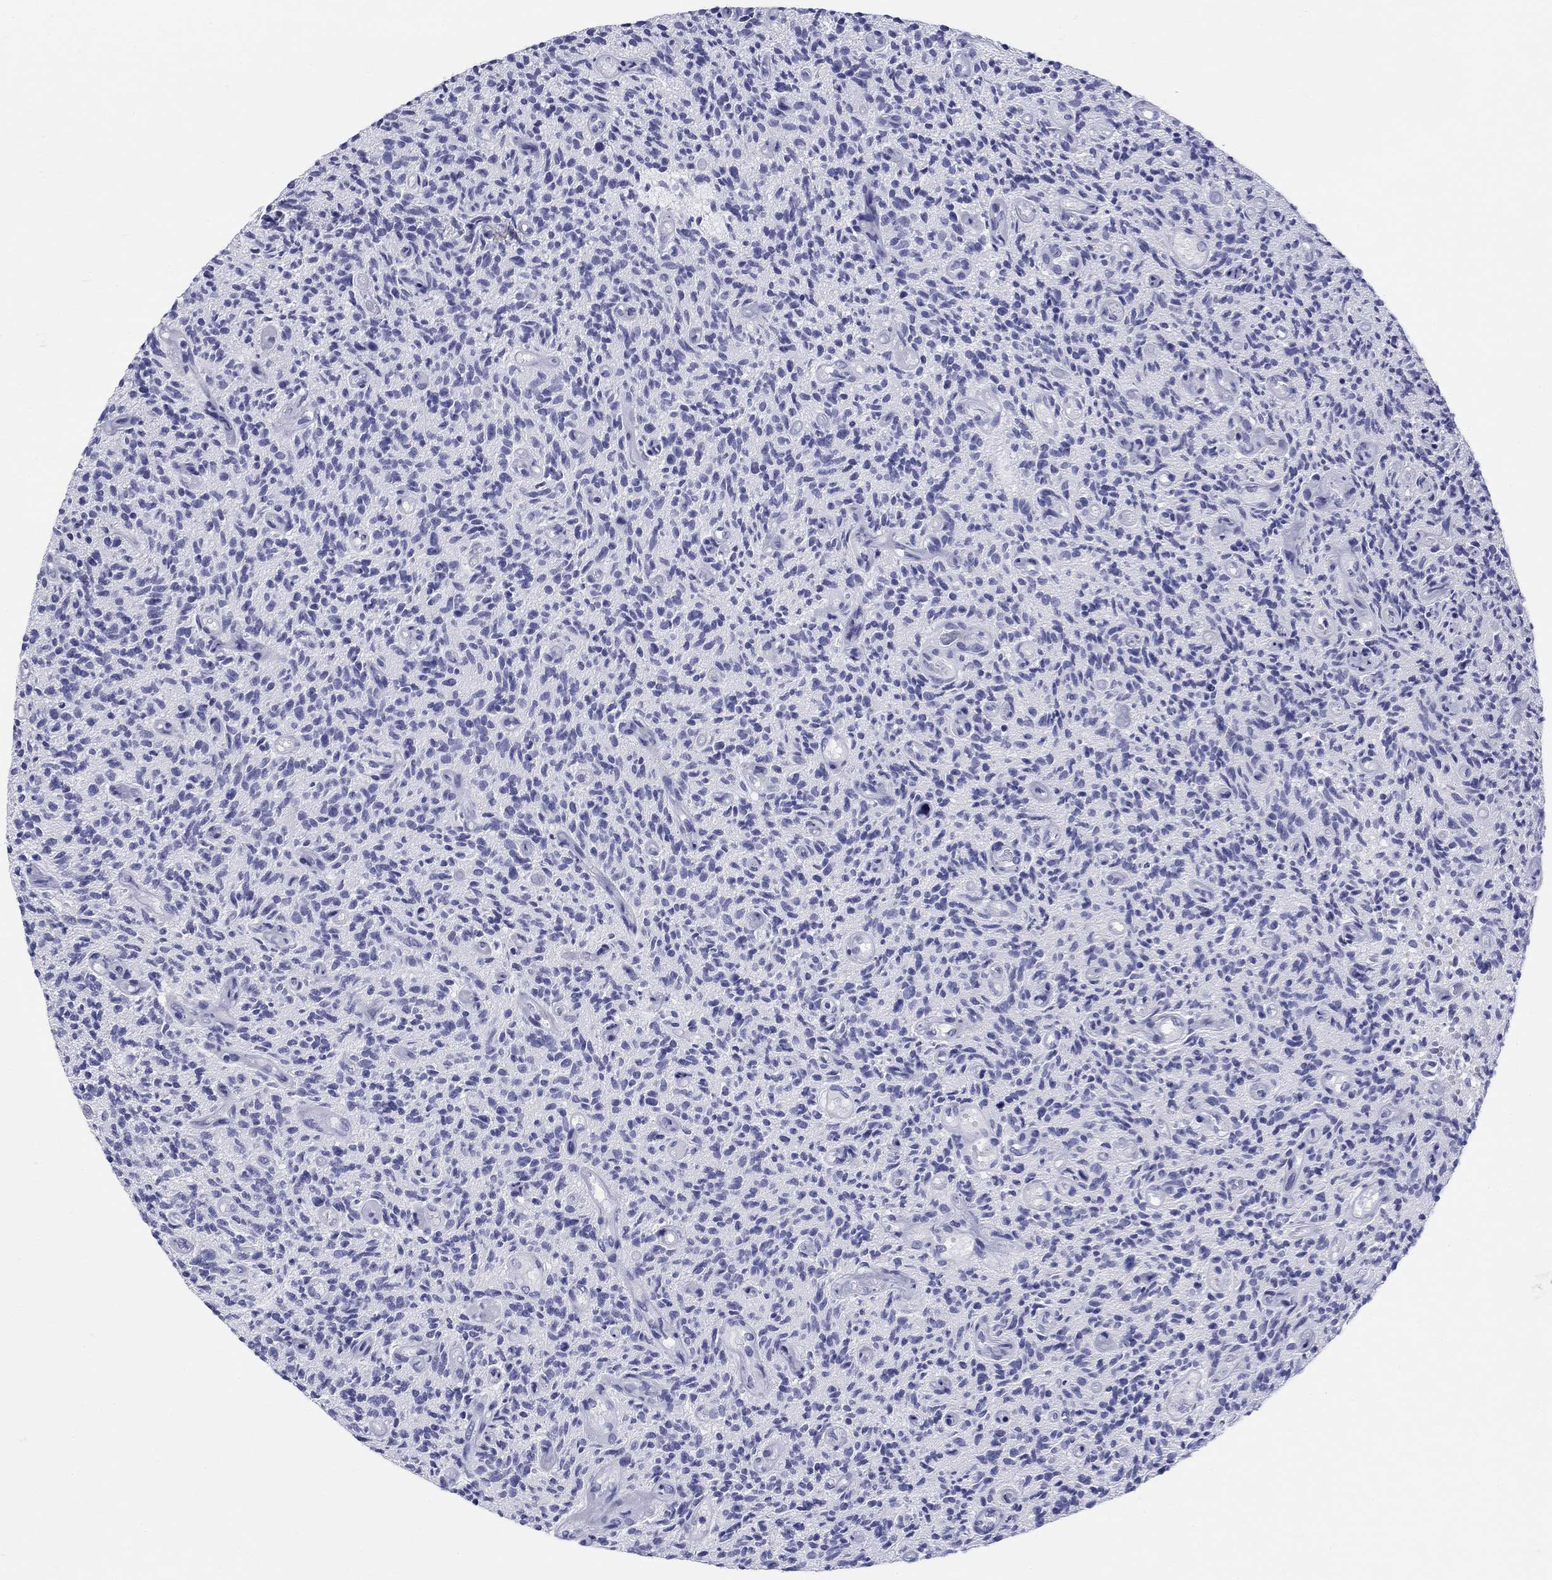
{"staining": {"intensity": "negative", "quantity": "none", "location": "none"}, "tissue": "glioma", "cell_type": "Tumor cells", "image_type": "cancer", "snomed": [{"axis": "morphology", "description": "Glioma, malignant, High grade"}, {"axis": "topography", "description": "Brain"}], "caption": "Protein analysis of malignant glioma (high-grade) shows no significant expression in tumor cells.", "gene": "LAMP5", "patient": {"sex": "male", "age": 64}}